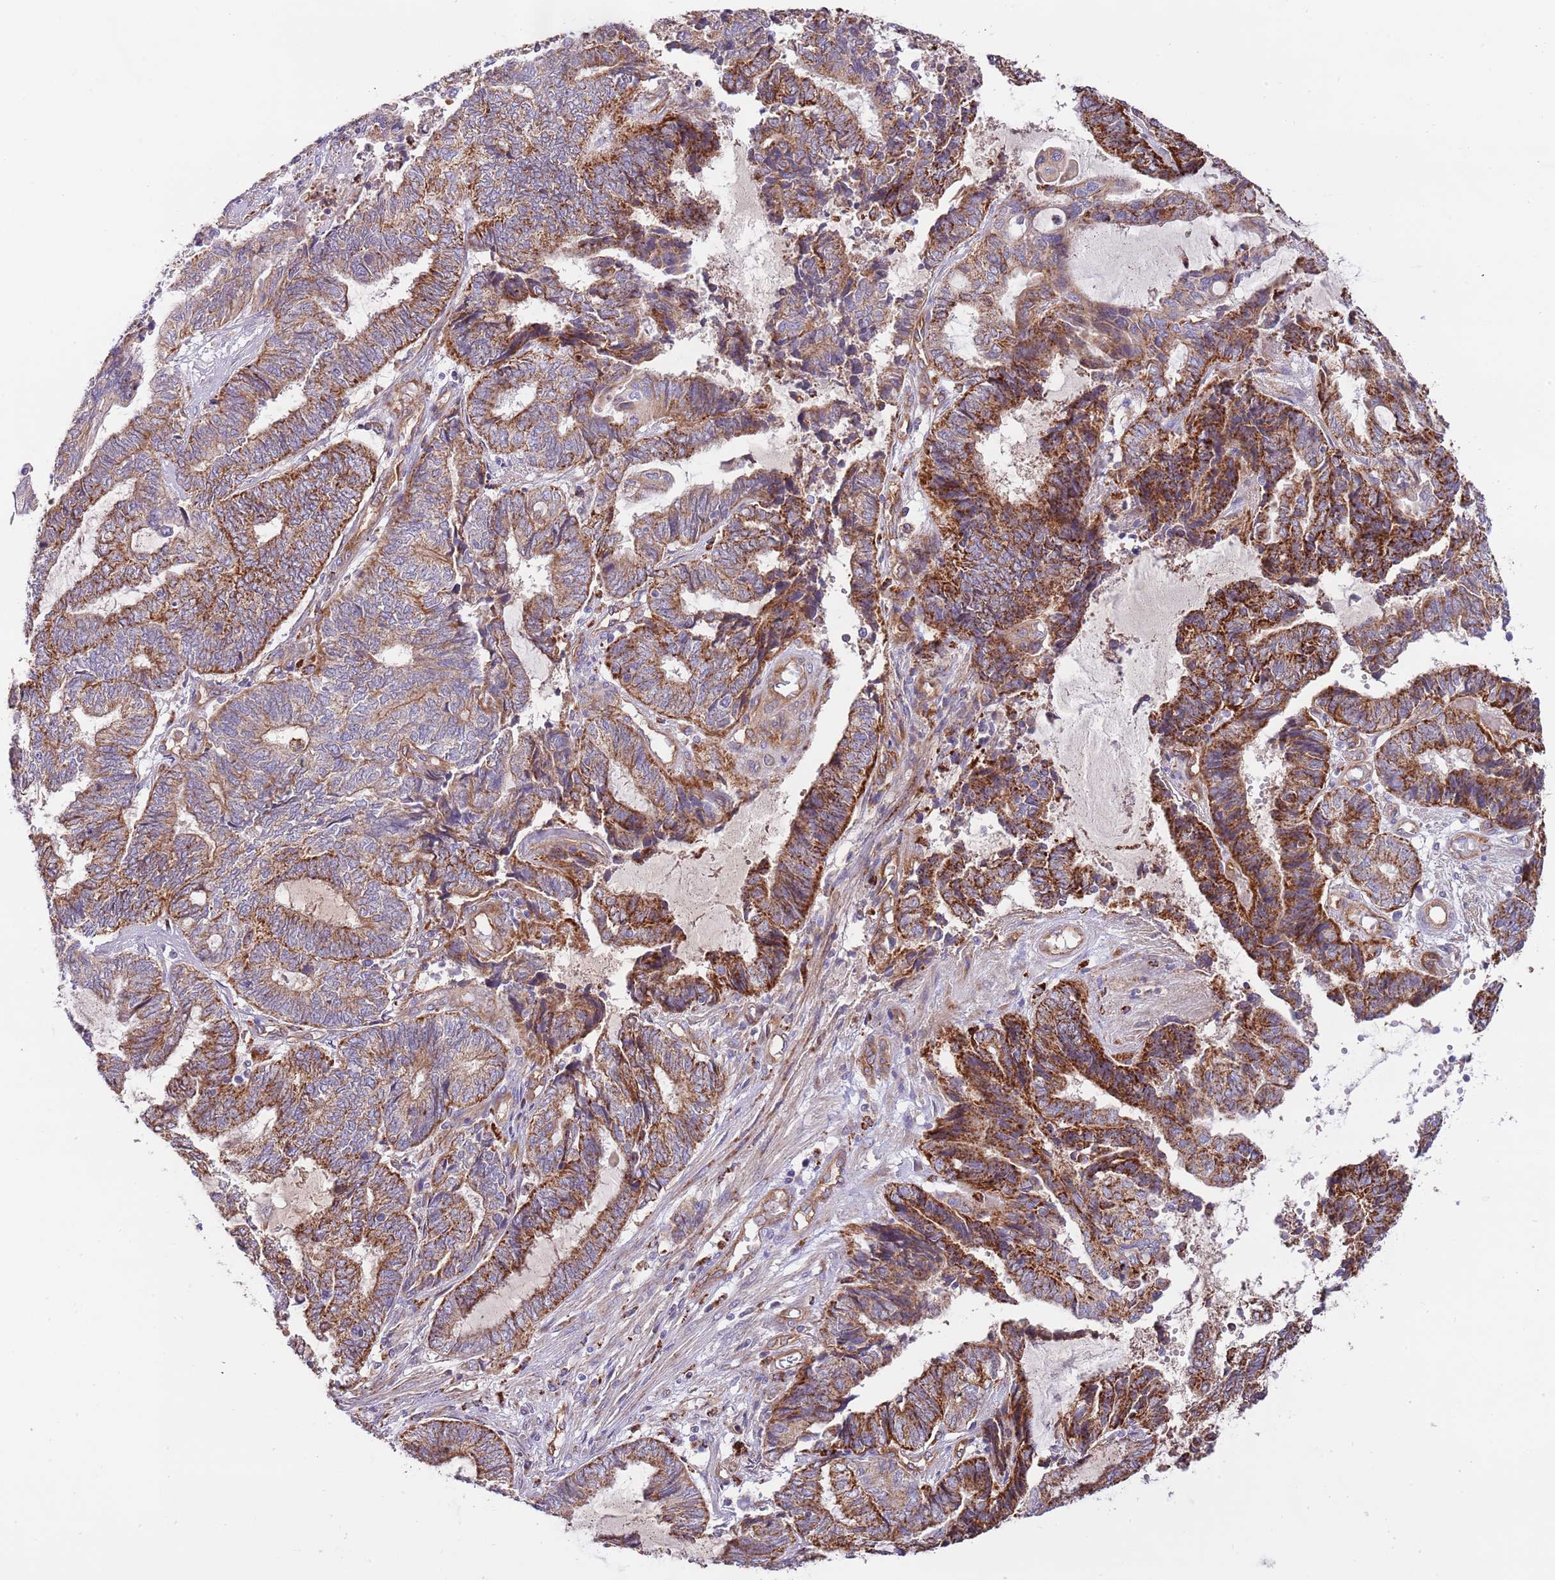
{"staining": {"intensity": "strong", "quantity": ">75%", "location": "cytoplasmic/membranous"}, "tissue": "endometrial cancer", "cell_type": "Tumor cells", "image_type": "cancer", "snomed": [{"axis": "morphology", "description": "Adenocarcinoma, NOS"}, {"axis": "topography", "description": "Uterus"}, {"axis": "topography", "description": "Endometrium"}], "caption": "This is a micrograph of immunohistochemistry staining of endometrial cancer (adenocarcinoma), which shows strong expression in the cytoplasmic/membranous of tumor cells.", "gene": "DOCK6", "patient": {"sex": "female", "age": 70}}